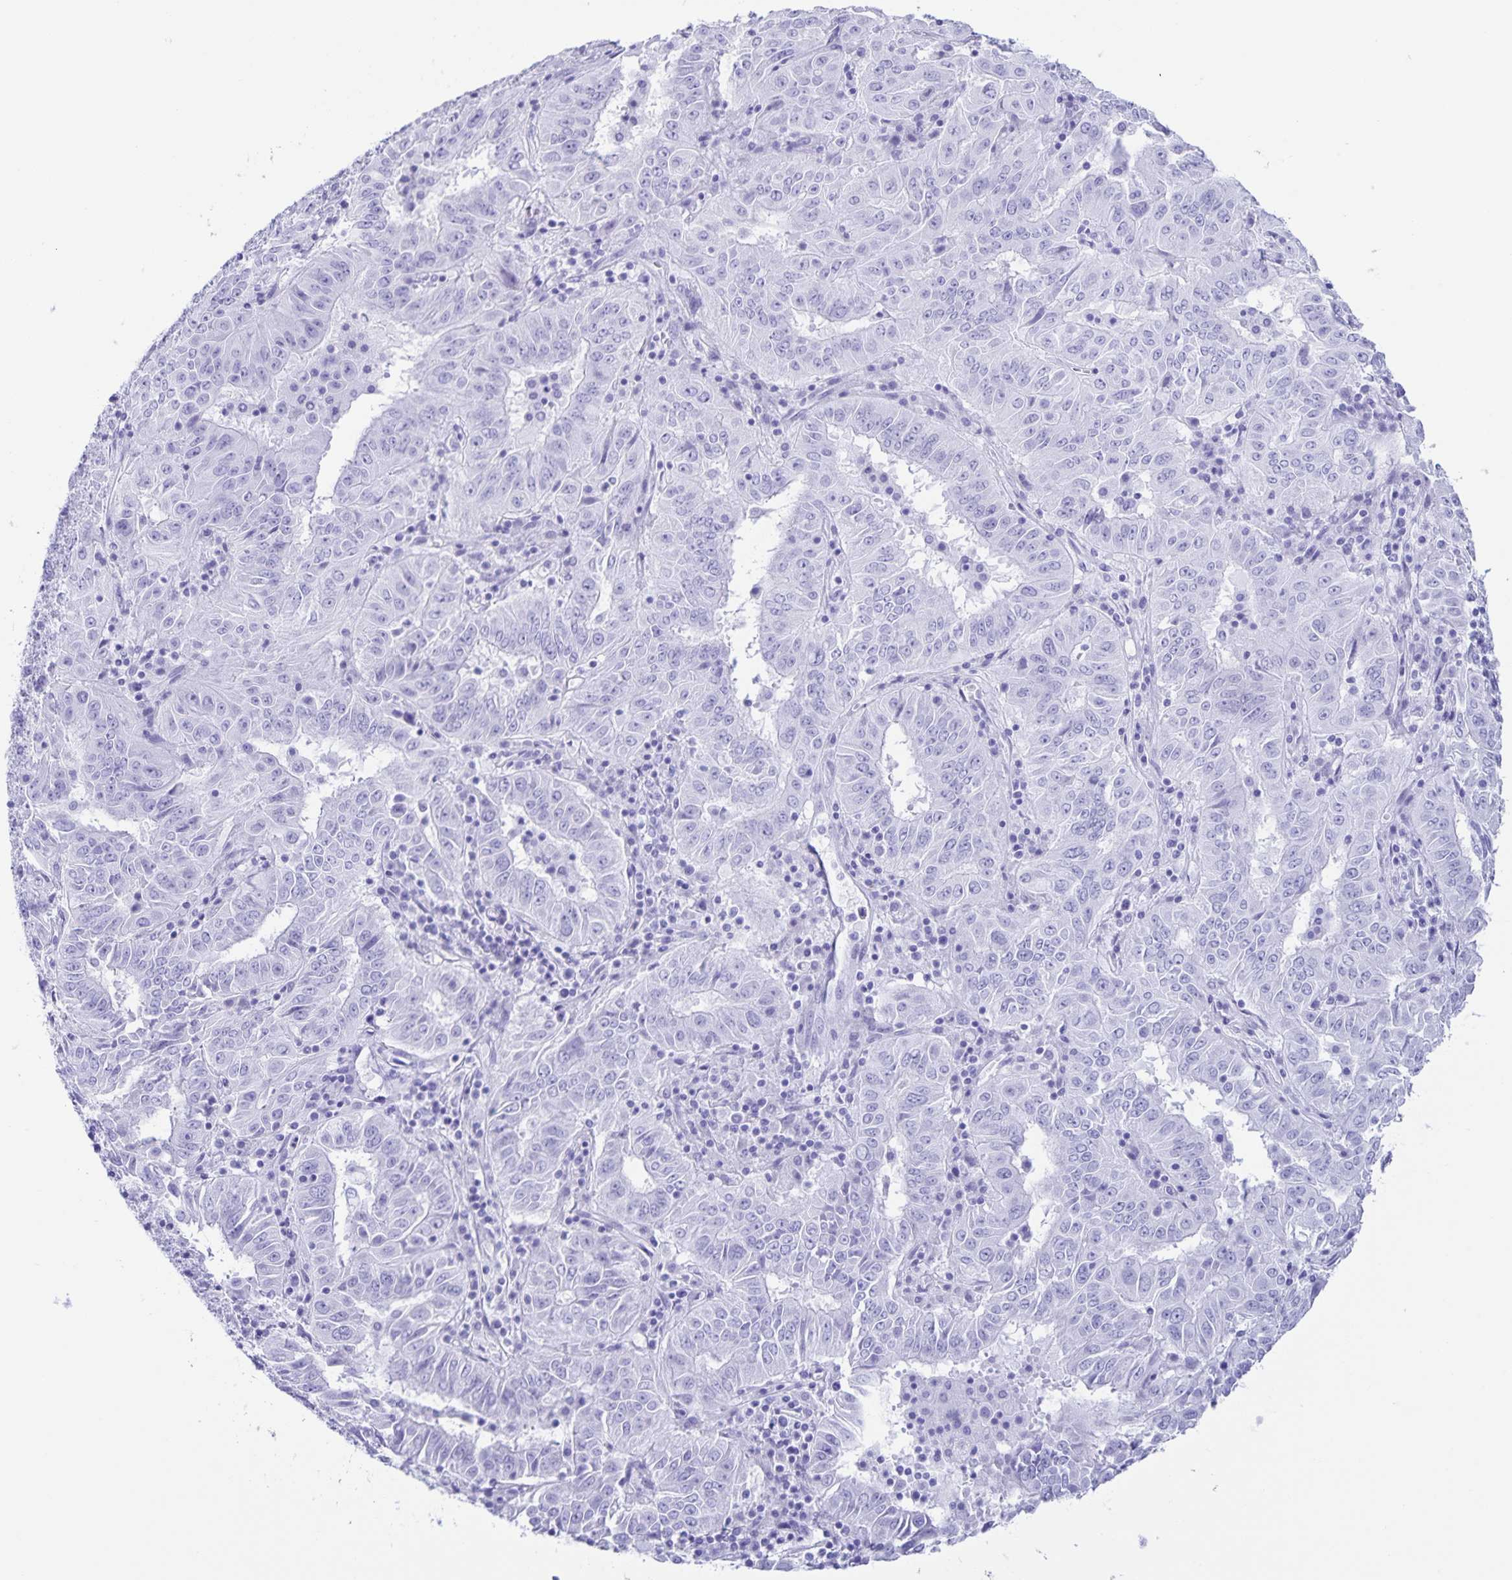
{"staining": {"intensity": "negative", "quantity": "none", "location": "none"}, "tissue": "pancreatic cancer", "cell_type": "Tumor cells", "image_type": "cancer", "snomed": [{"axis": "morphology", "description": "Adenocarcinoma, NOS"}, {"axis": "topography", "description": "Pancreas"}], "caption": "Pancreatic cancer stained for a protein using immunohistochemistry demonstrates no staining tumor cells.", "gene": "AQP4", "patient": {"sex": "male", "age": 63}}